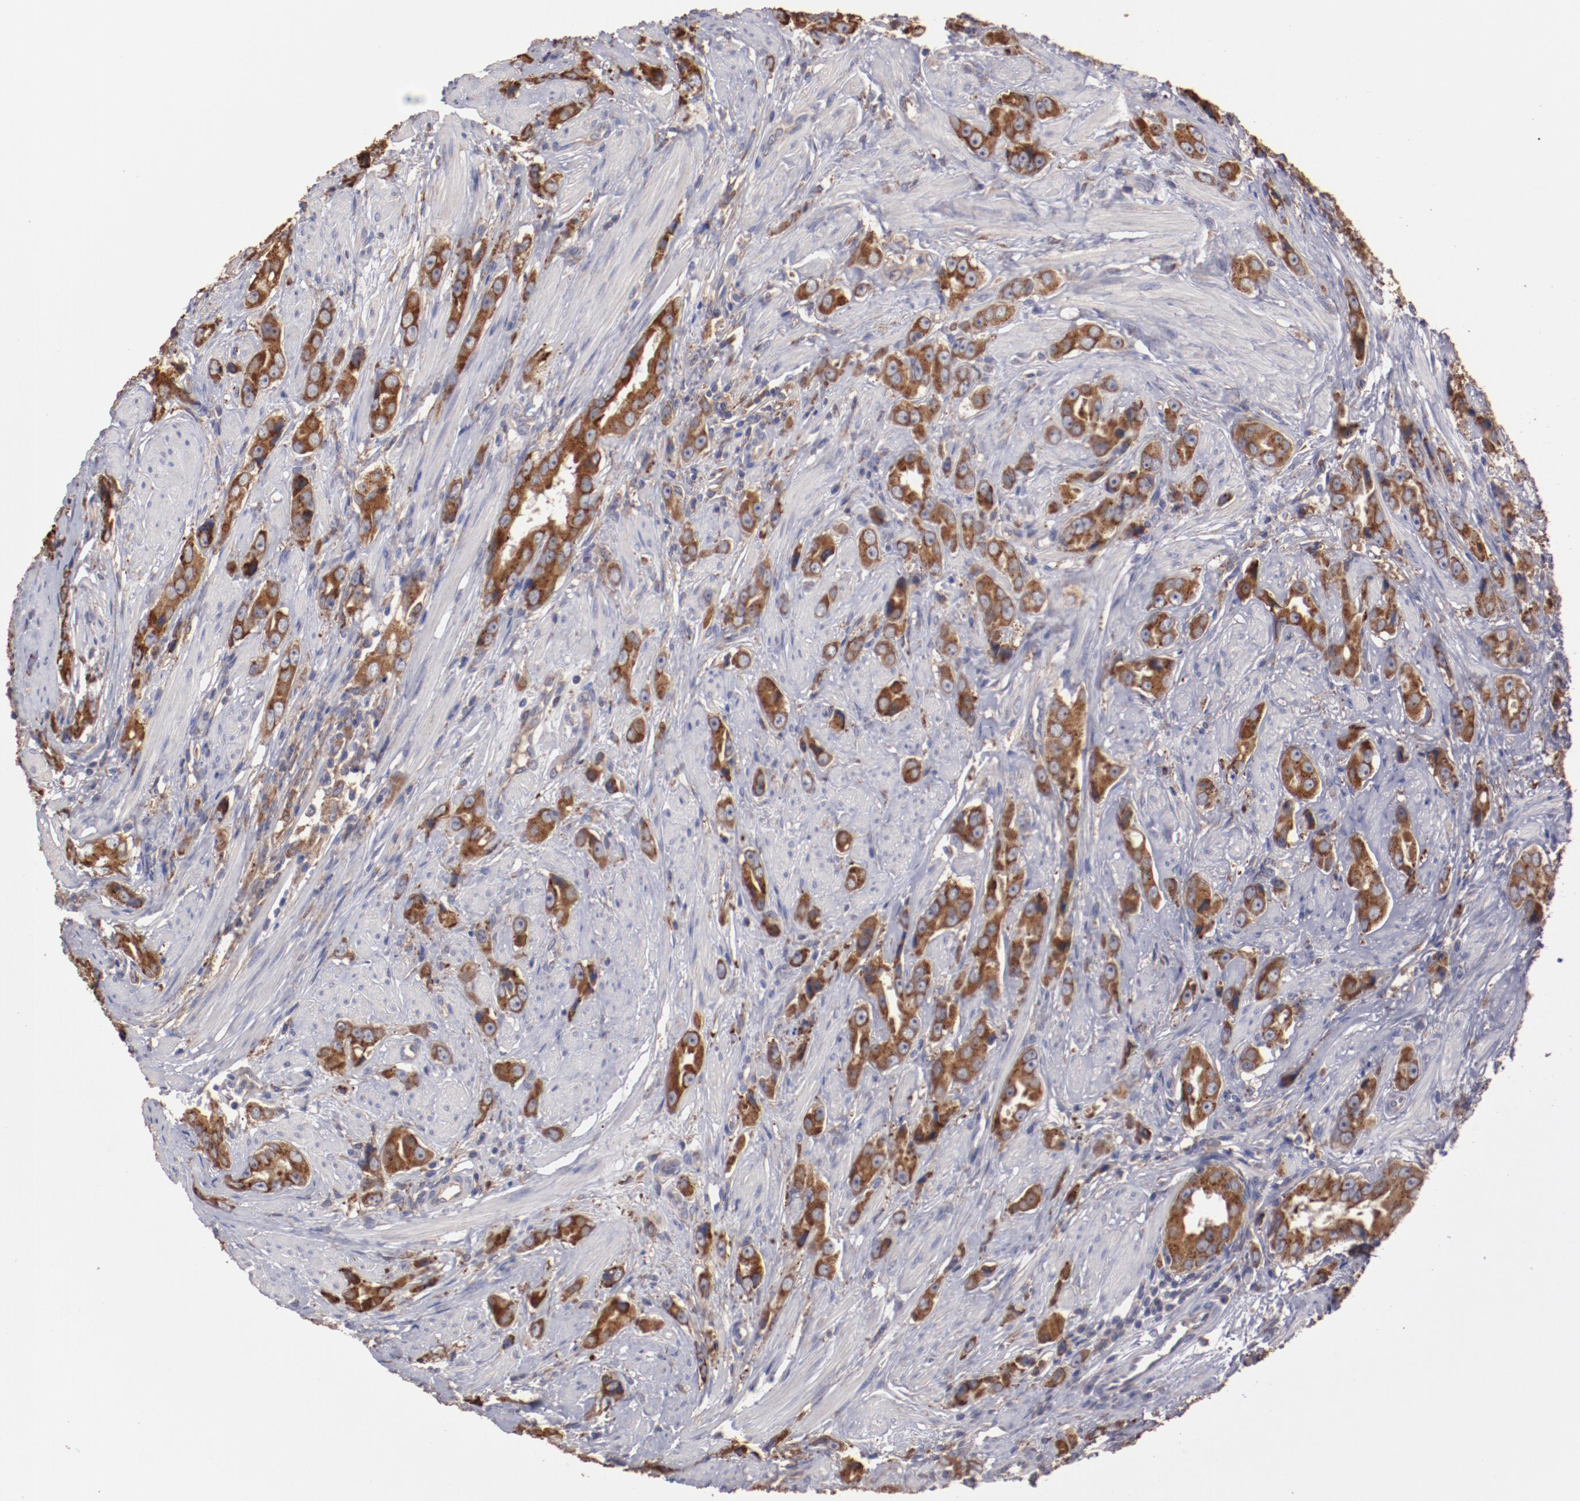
{"staining": {"intensity": "moderate", "quantity": ">75%", "location": "cytoplasmic/membranous"}, "tissue": "prostate cancer", "cell_type": "Tumor cells", "image_type": "cancer", "snomed": [{"axis": "morphology", "description": "Adenocarcinoma, Medium grade"}, {"axis": "topography", "description": "Prostate"}], "caption": "Immunohistochemistry (IHC) histopathology image of neoplastic tissue: medium-grade adenocarcinoma (prostate) stained using IHC shows medium levels of moderate protein expression localized specifically in the cytoplasmic/membranous of tumor cells, appearing as a cytoplasmic/membranous brown color.", "gene": "NFKBIE", "patient": {"sex": "male", "age": 53}}